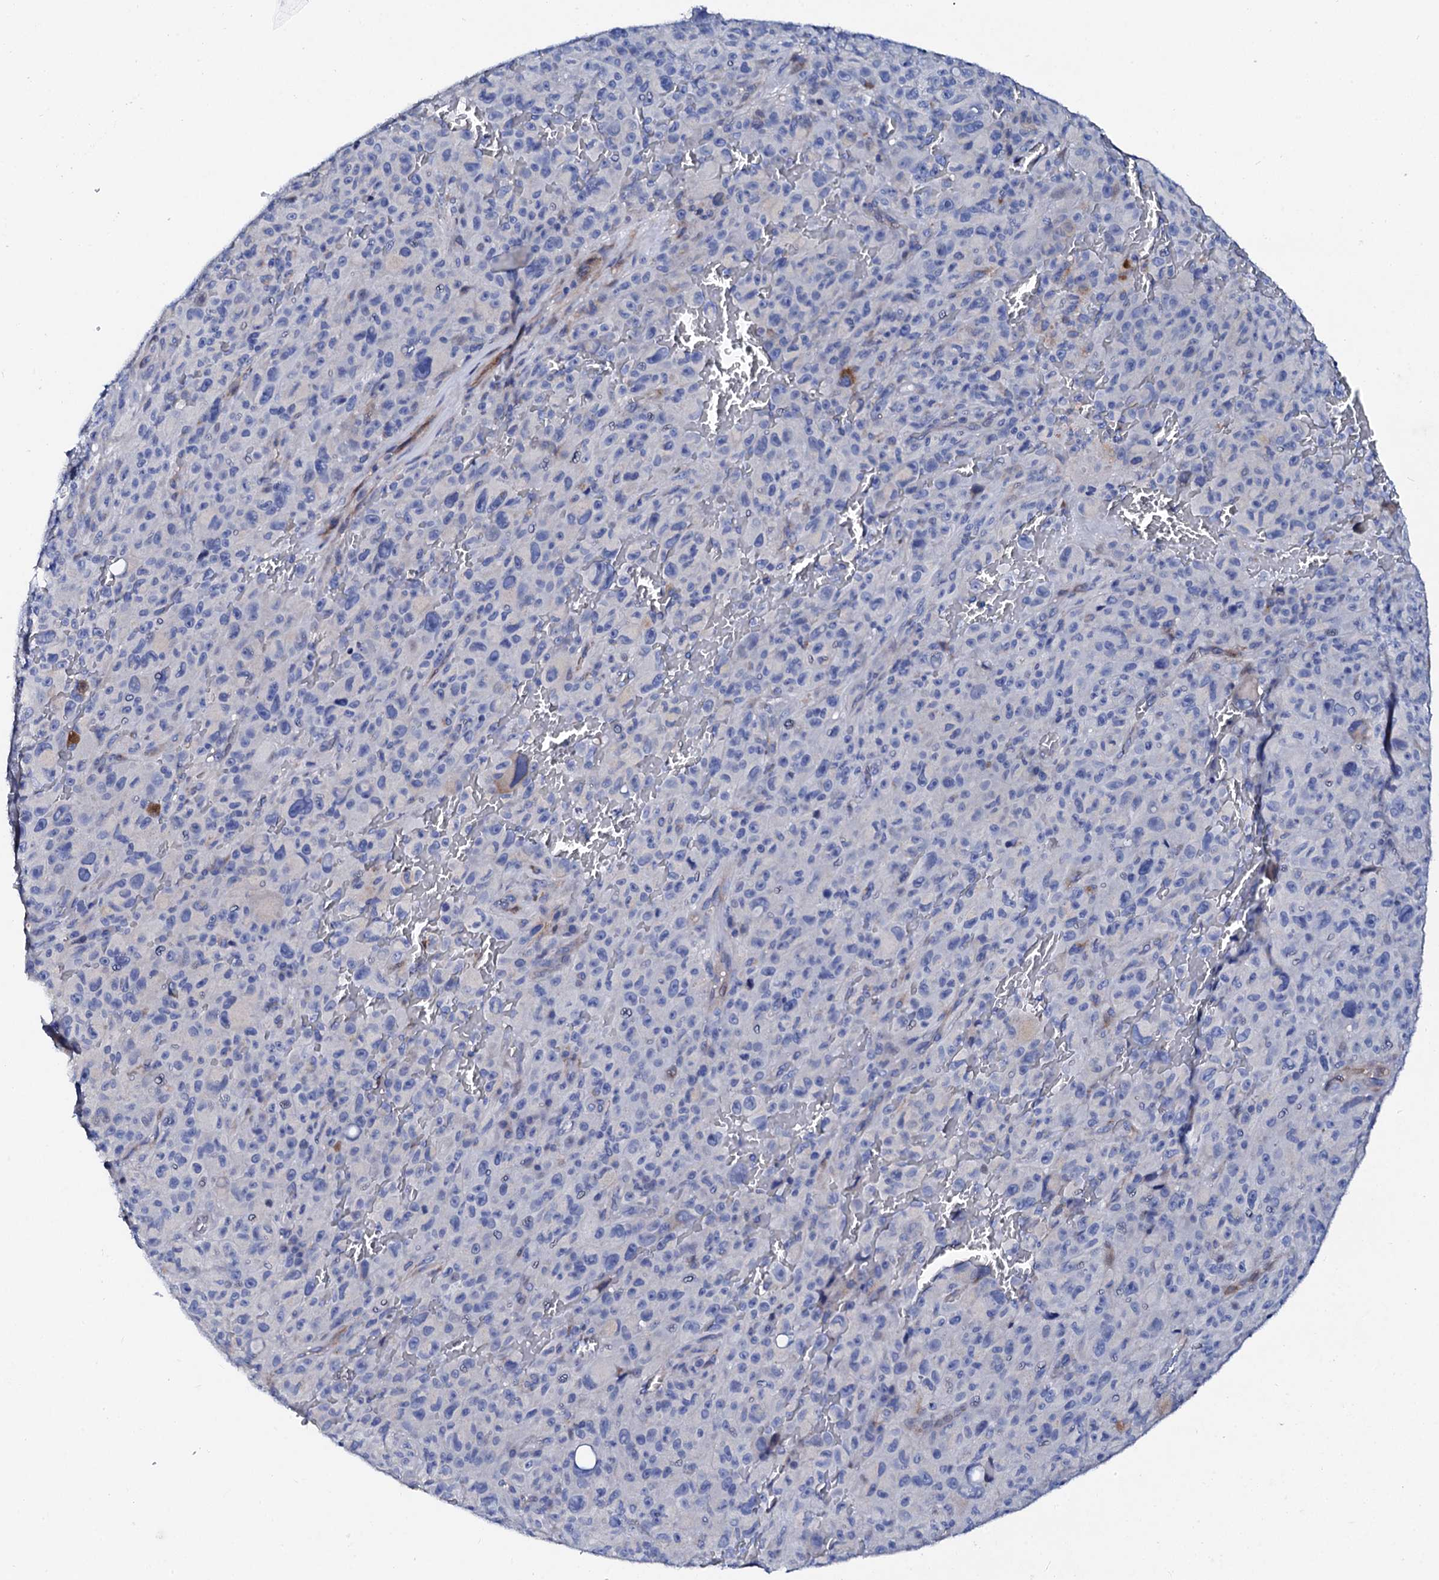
{"staining": {"intensity": "negative", "quantity": "none", "location": "none"}, "tissue": "melanoma", "cell_type": "Tumor cells", "image_type": "cancer", "snomed": [{"axis": "morphology", "description": "Malignant melanoma, NOS"}, {"axis": "topography", "description": "Skin"}], "caption": "There is no significant staining in tumor cells of melanoma. (Brightfield microscopy of DAB immunohistochemistry at high magnification).", "gene": "TRDN", "patient": {"sex": "female", "age": 82}}